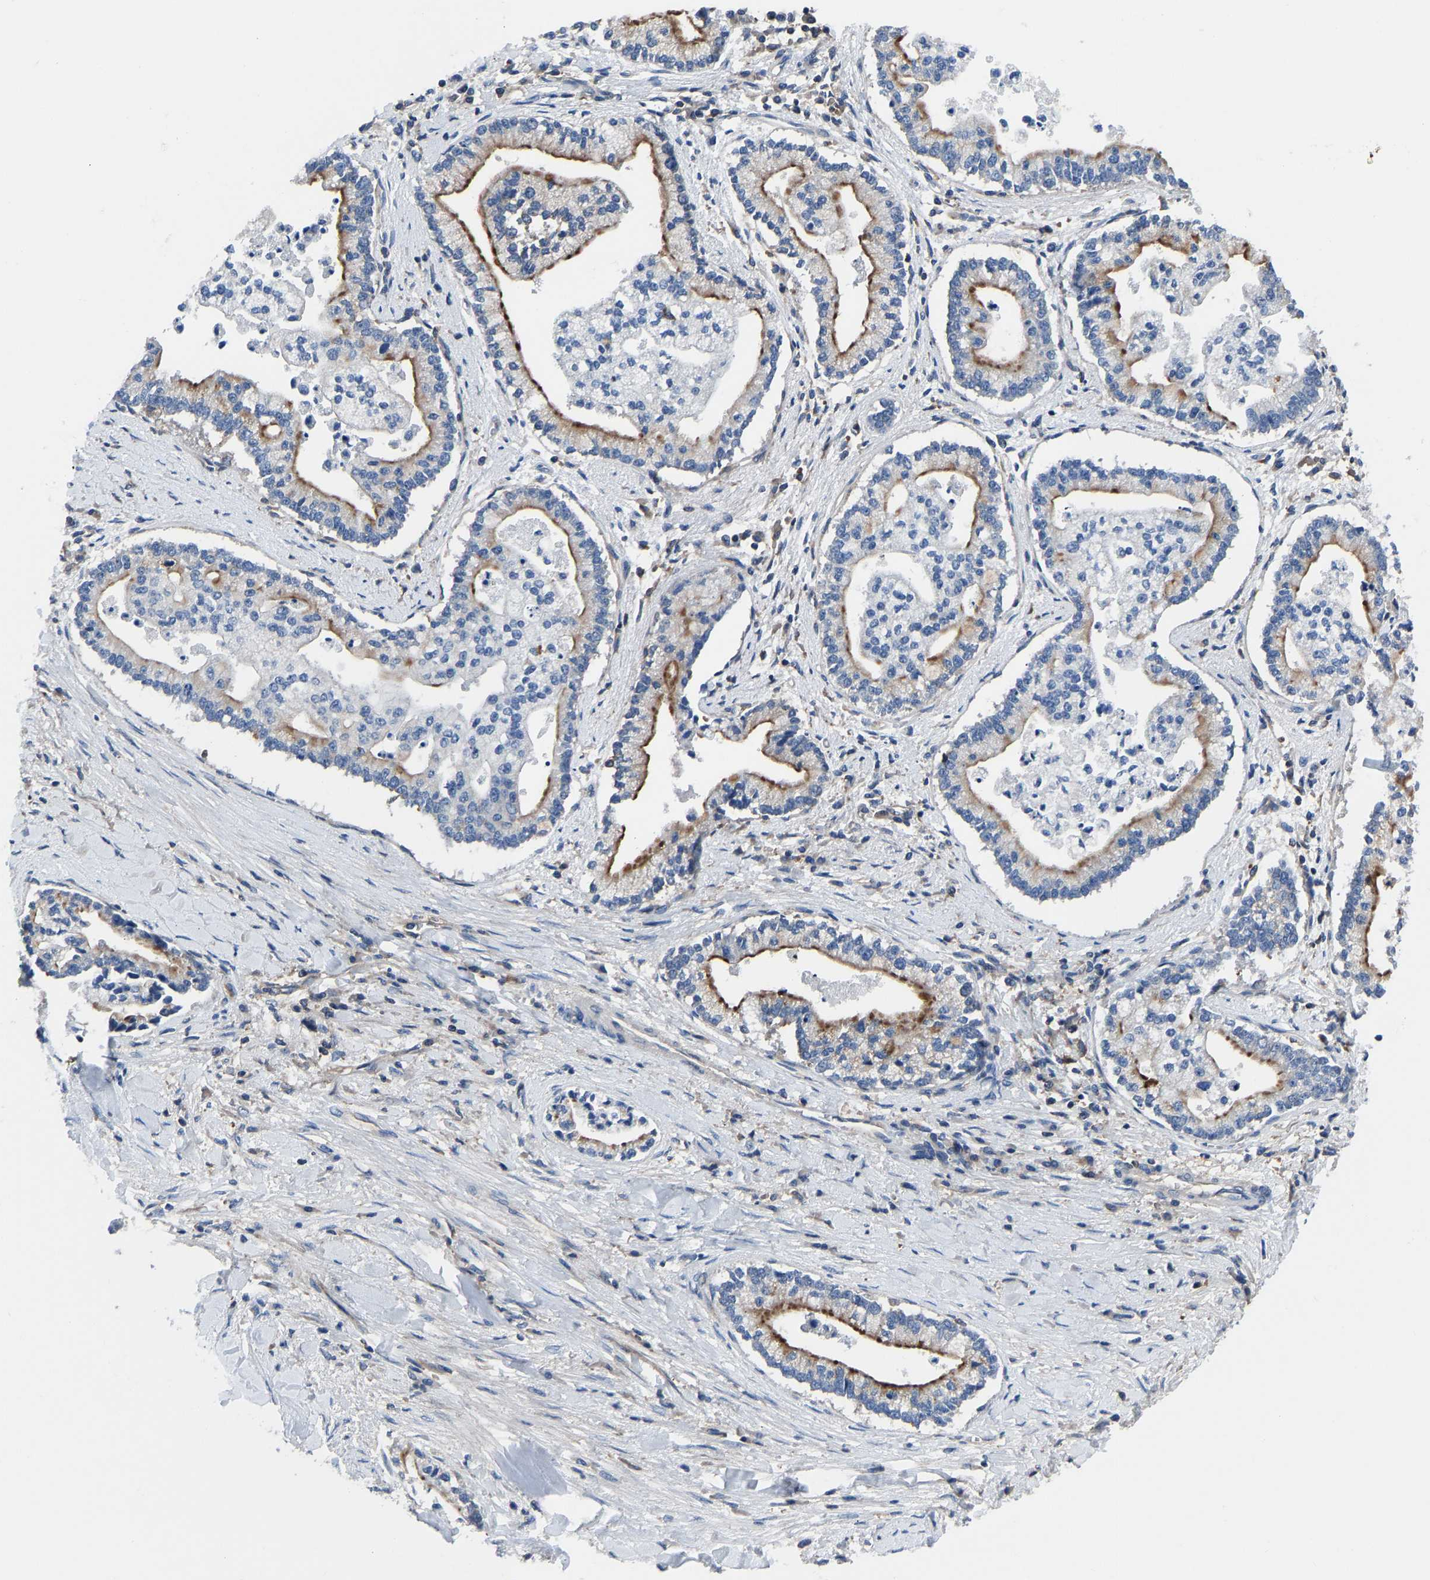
{"staining": {"intensity": "moderate", "quantity": ">75%", "location": "cytoplasmic/membranous"}, "tissue": "liver cancer", "cell_type": "Tumor cells", "image_type": "cancer", "snomed": [{"axis": "morphology", "description": "Cholangiocarcinoma"}, {"axis": "topography", "description": "Liver"}], "caption": "Tumor cells exhibit medium levels of moderate cytoplasmic/membranous expression in about >75% of cells in human cholangiocarcinoma (liver).", "gene": "PRKAR1A", "patient": {"sex": "male", "age": 50}}